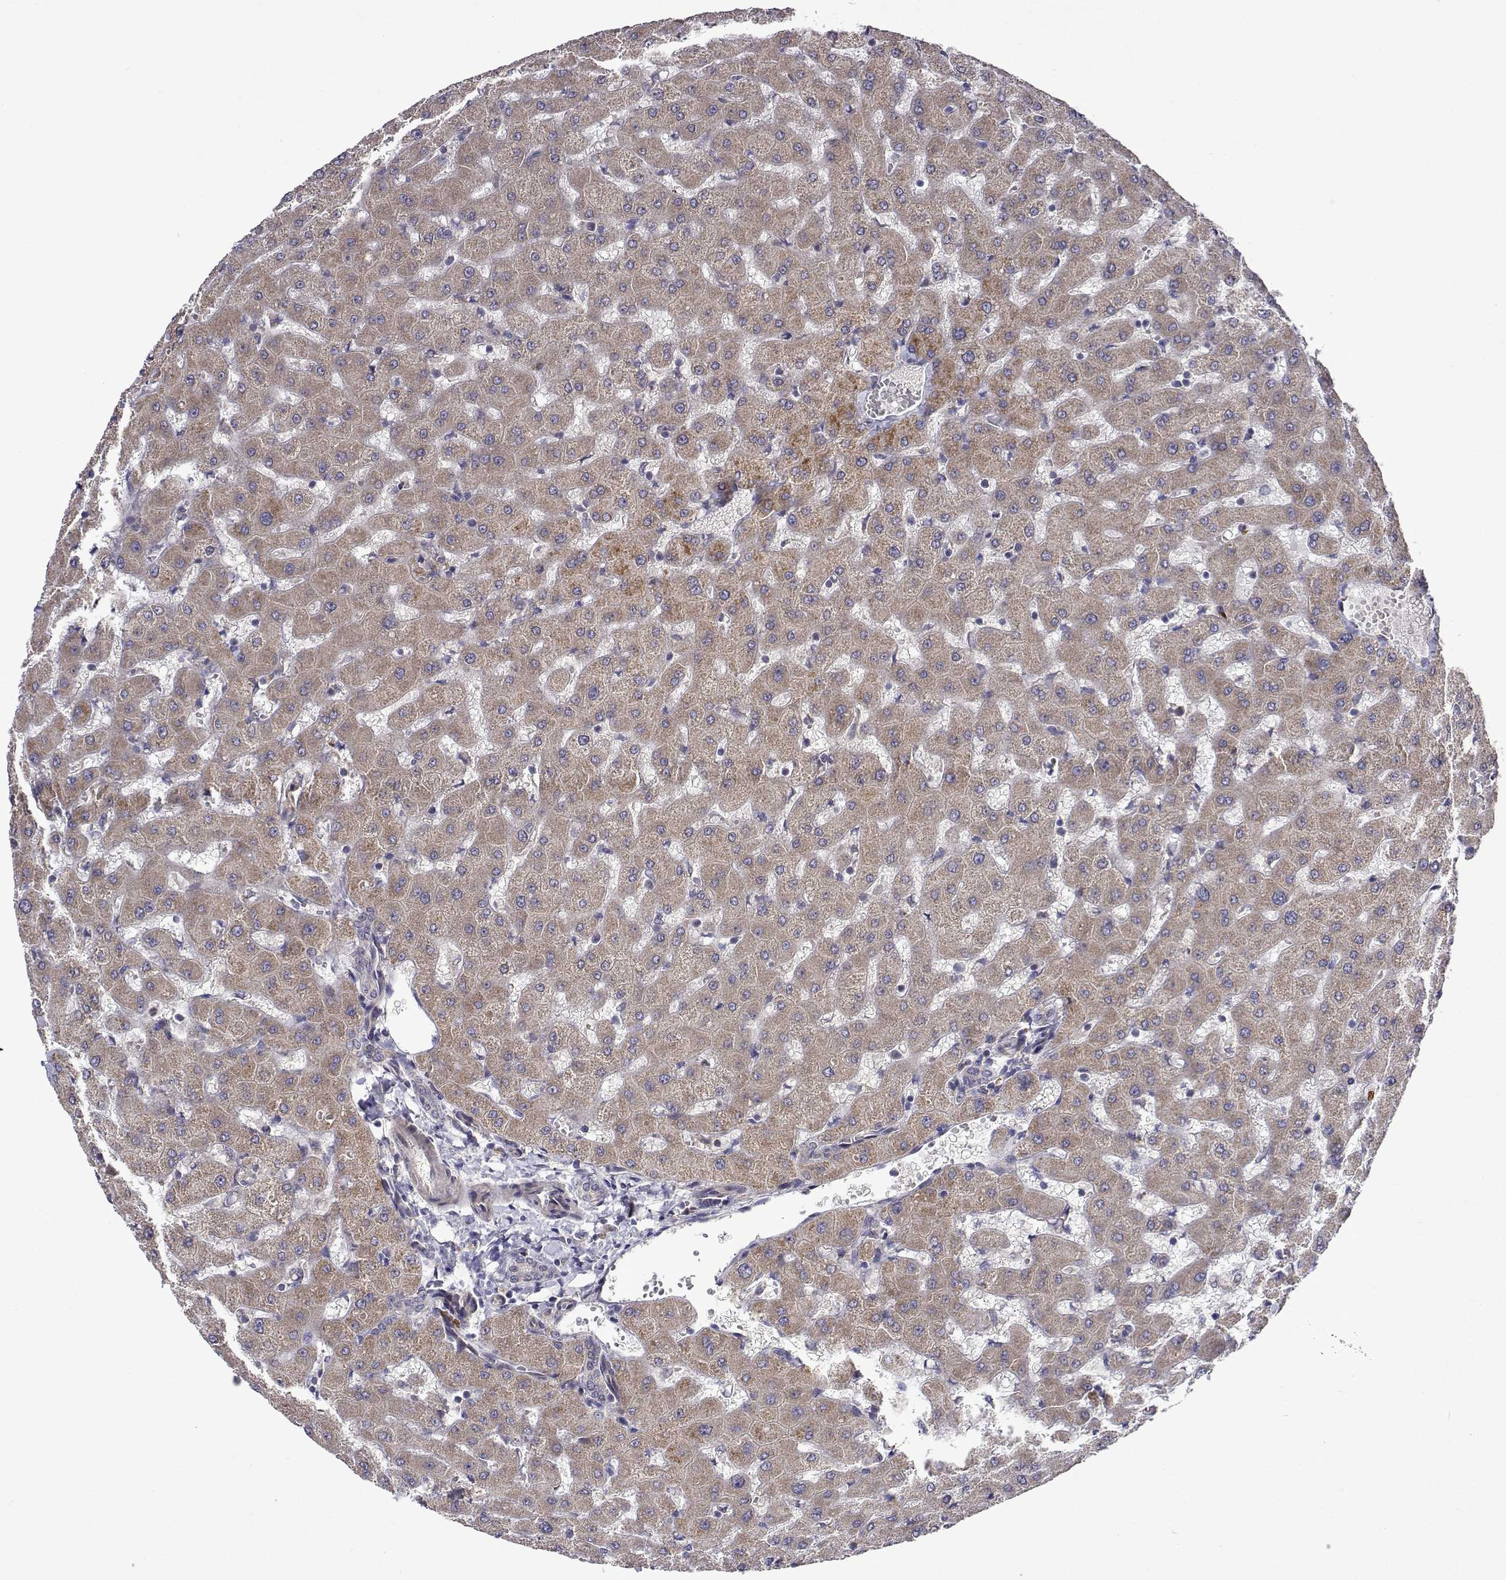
{"staining": {"intensity": "negative", "quantity": "none", "location": "none"}, "tissue": "liver", "cell_type": "Cholangiocytes", "image_type": "normal", "snomed": [{"axis": "morphology", "description": "Normal tissue, NOS"}, {"axis": "topography", "description": "Liver"}], "caption": "Histopathology image shows no protein positivity in cholangiocytes of unremarkable liver.", "gene": "TARBP2", "patient": {"sex": "female", "age": 63}}